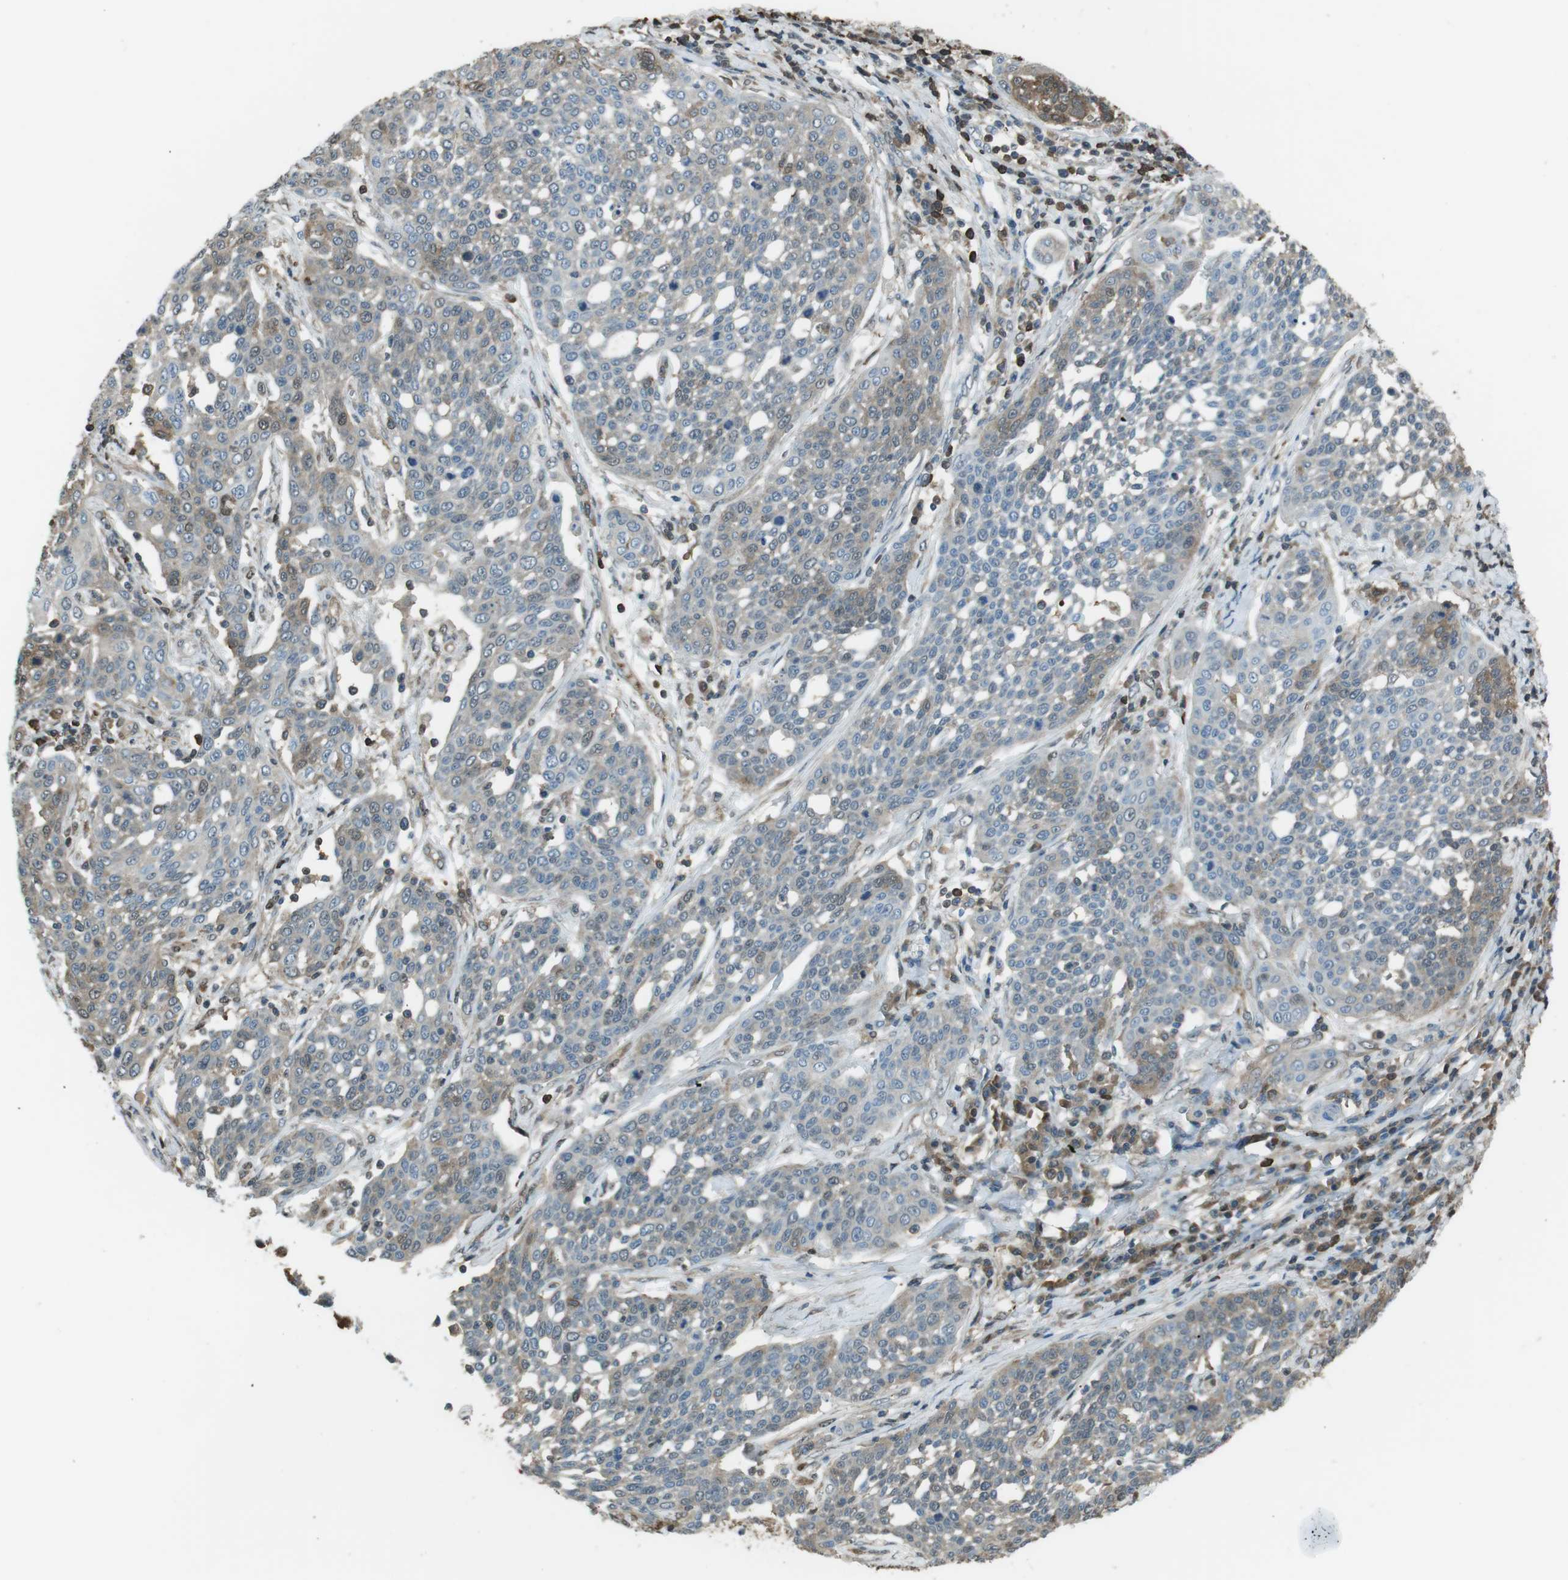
{"staining": {"intensity": "weak", "quantity": "25%-75%", "location": "cytoplasmic/membranous,nuclear"}, "tissue": "cervical cancer", "cell_type": "Tumor cells", "image_type": "cancer", "snomed": [{"axis": "morphology", "description": "Squamous cell carcinoma, NOS"}, {"axis": "topography", "description": "Cervix"}], "caption": "Protein expression analysis of cervical squamous cell carcinoma reveals weak cytoplasmic/membranous and nuclear expression in about 25%-75% of tumor cells. The staining was performed using DAB (3,3'-diaminobenzidine), with brown indicating positive protein expression. Nuclei are stained blue with hematoxylin.", "gene": "TWSG1", "patient": {"sex": "female", "age": 34}}